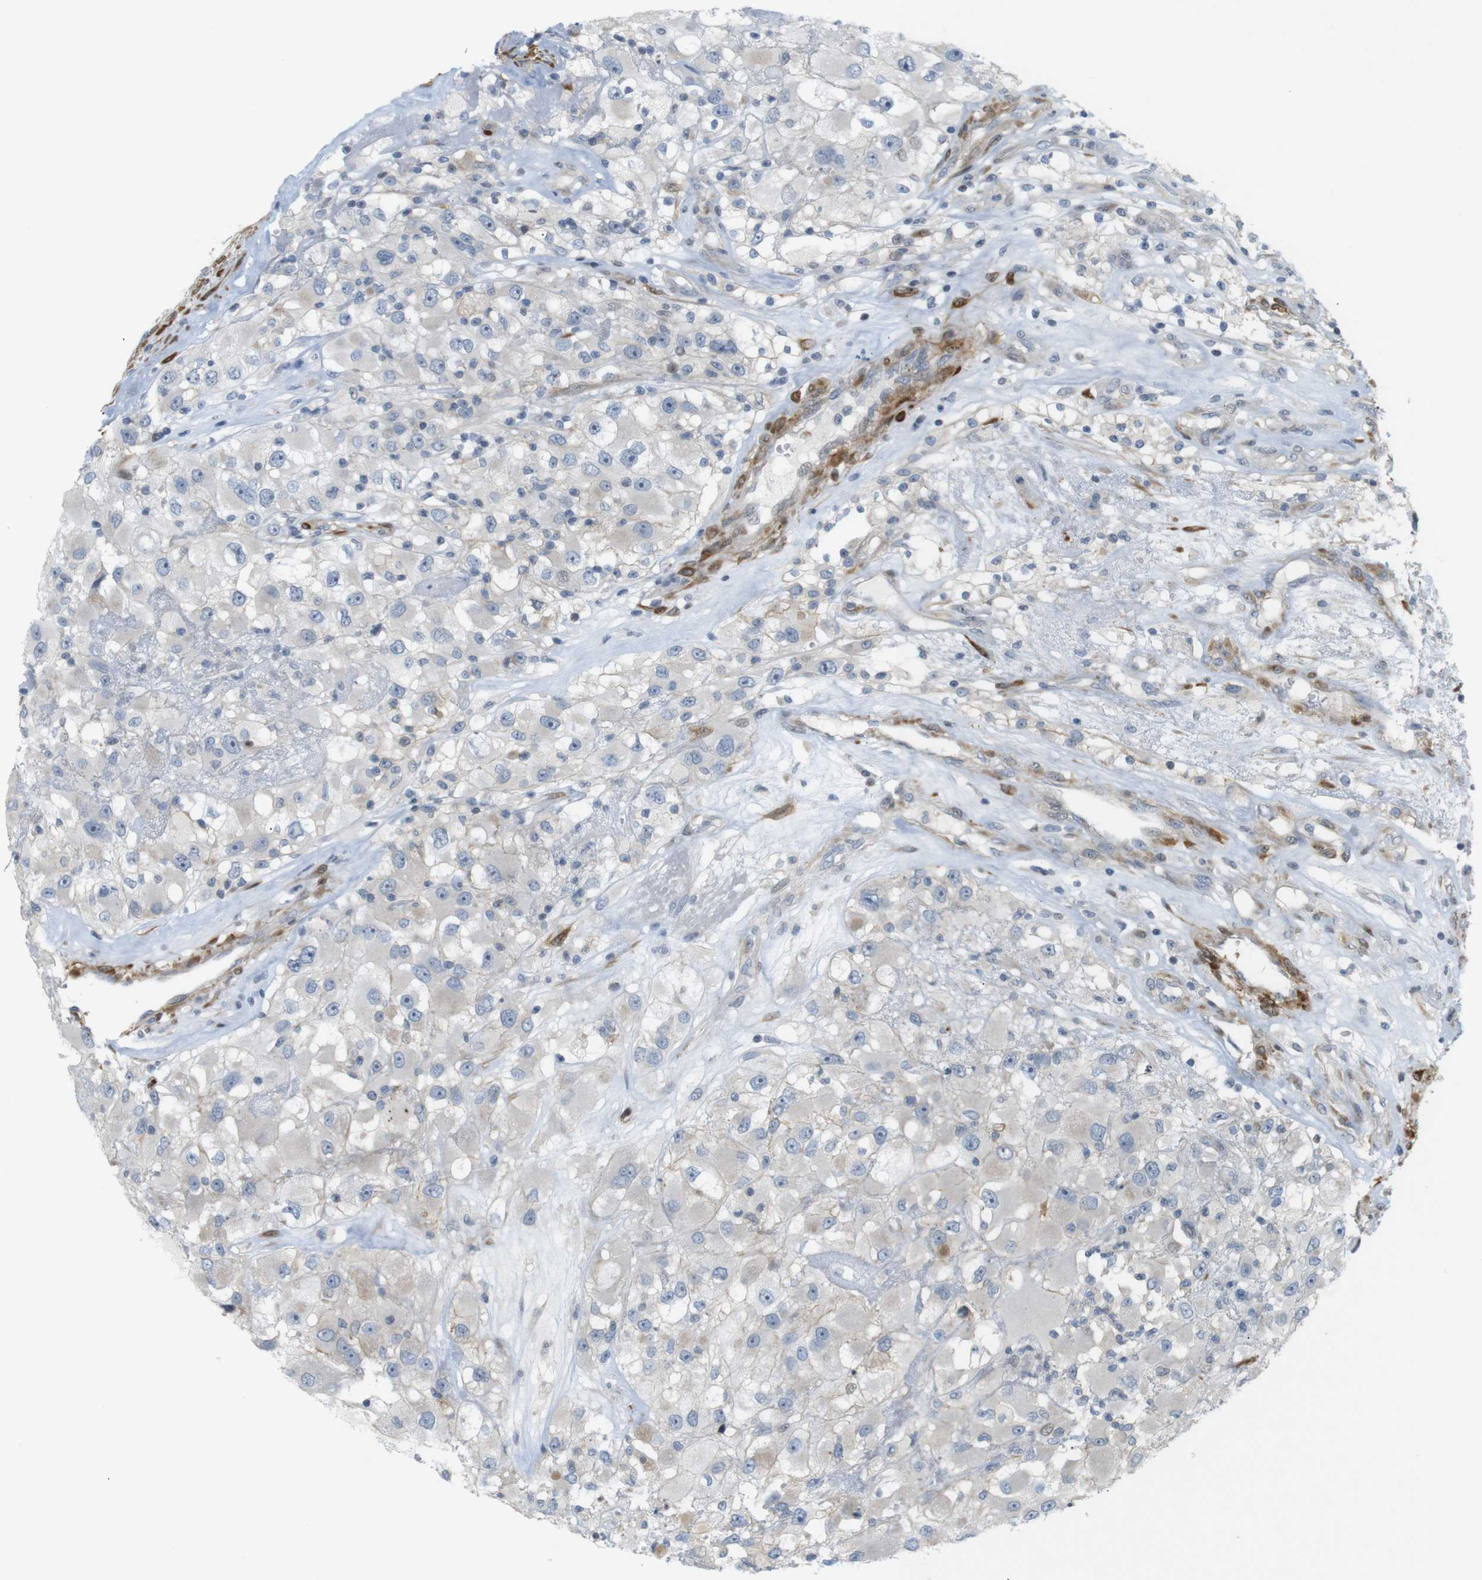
{"staining": {"intensity": "weak", "quantity": "25%-75%", "location": "cytoplasmic/membranous"}, "tissue": "renal cancer", "cell_type": "Tumor cells", "image_type": "cancer", "snomed": [{"axis": "morphology", "description": "Adenocarcinoma, NOS"}, {"axis": "topography", "description": "Kidney"}], "caption": "Weak cytoplasmic/membranous protein staining is present in approximately 25%-75% of tumor cells in renal cancer (adenocarcinoma).", "gene": "PPP1R14A", "patient": {"sex": "female", "age": 52}}